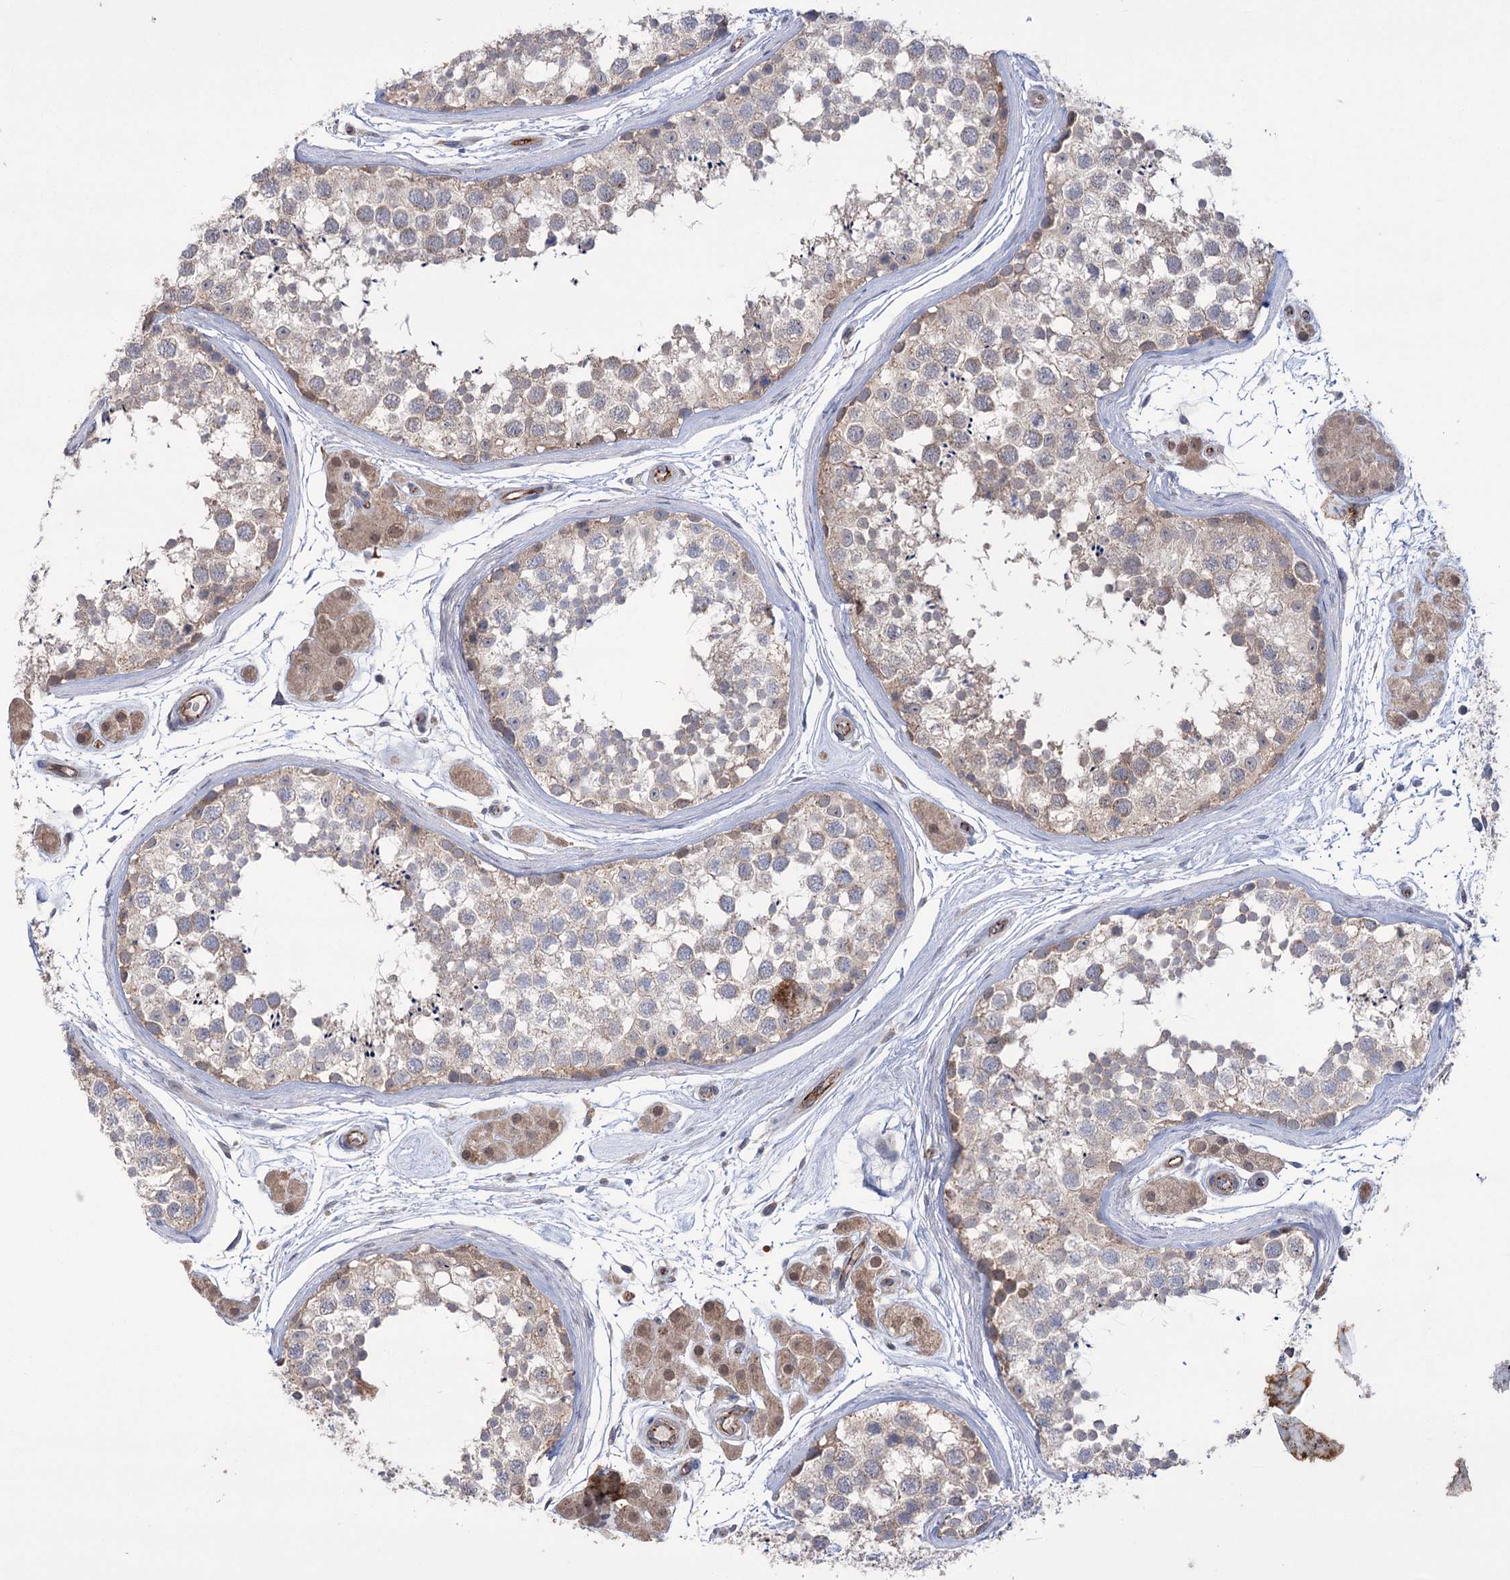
{"staining": {"intensity": "weak", "quantity": "25%-75%", "location": "cytoplasmic/membranous"}, "tissue": "testis", "cell_type": "Cells in seminiferous ducts", "image_type": "normal", "snomed": [{"axis": "morphology", "description": "Normal tissue, NOS"}, {"axis": "topography", "description": "Testis"}], "caption": "Weak cytoplasmic/membranous positivity is seen in approximately 25%-75% of cells in seminiferous ducts in unremarkable testis.", "gene": "TRIM71", "patient": {"sex": "male", "age": 56}}